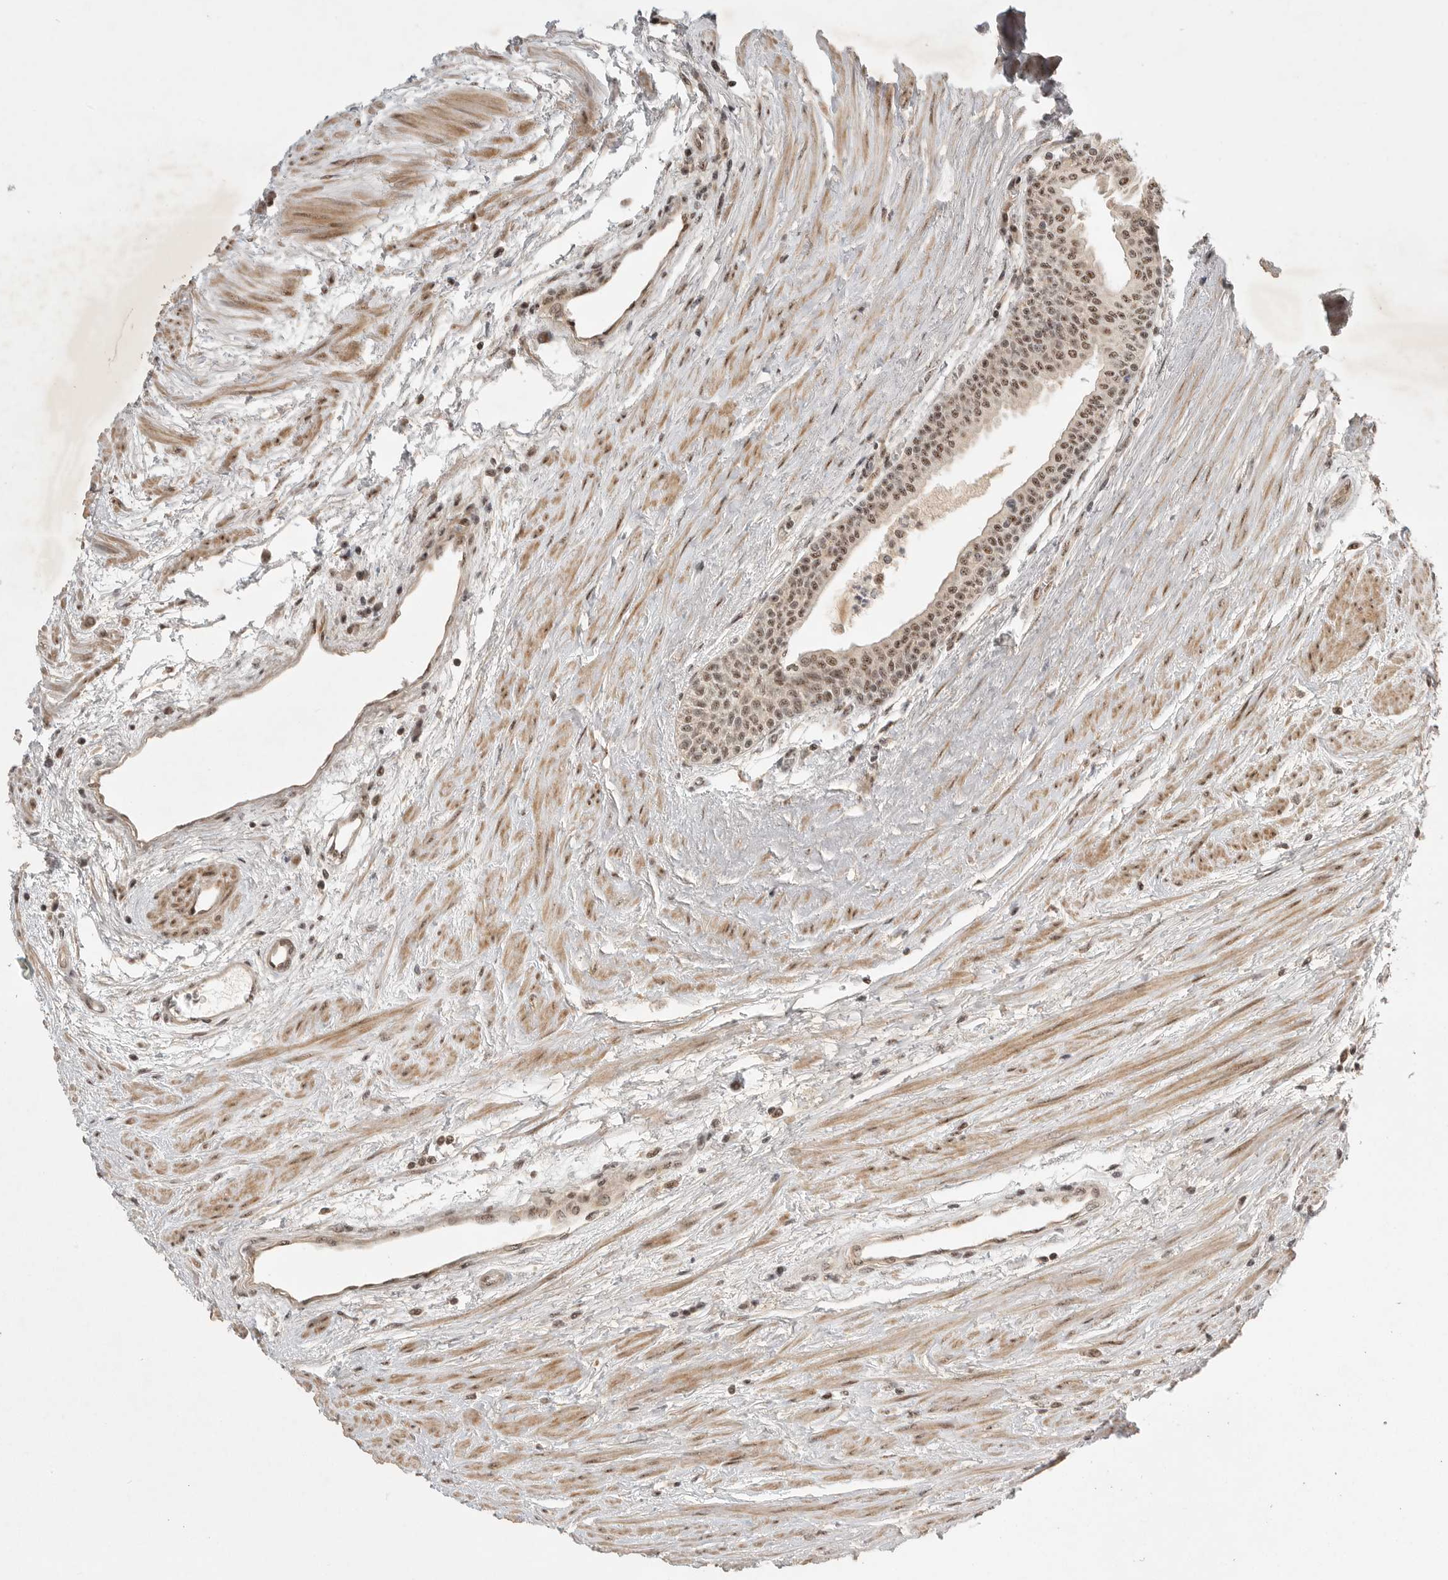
{"staining": {"intensity": "moderate", "quantity": ">75%", "location": "nuclear"}, "tissue": "prostate cancer", "cell_type": "Tumor cells", "image_type": "cancer", "snomed": [{"axis": "morphology", "description": "Adenocarcinoma, High grade"}, {"axis": "topography", "description": "Prostate"}], "caption": "This histopathology image reveals immunohistochemistry staining of high-grade adenocarcinoma (prostate), with medium moderate nuclear positivity in about >75% of tumor cells.", "gene": "POMP", "patient": {"sex": "male", "age": 61}}